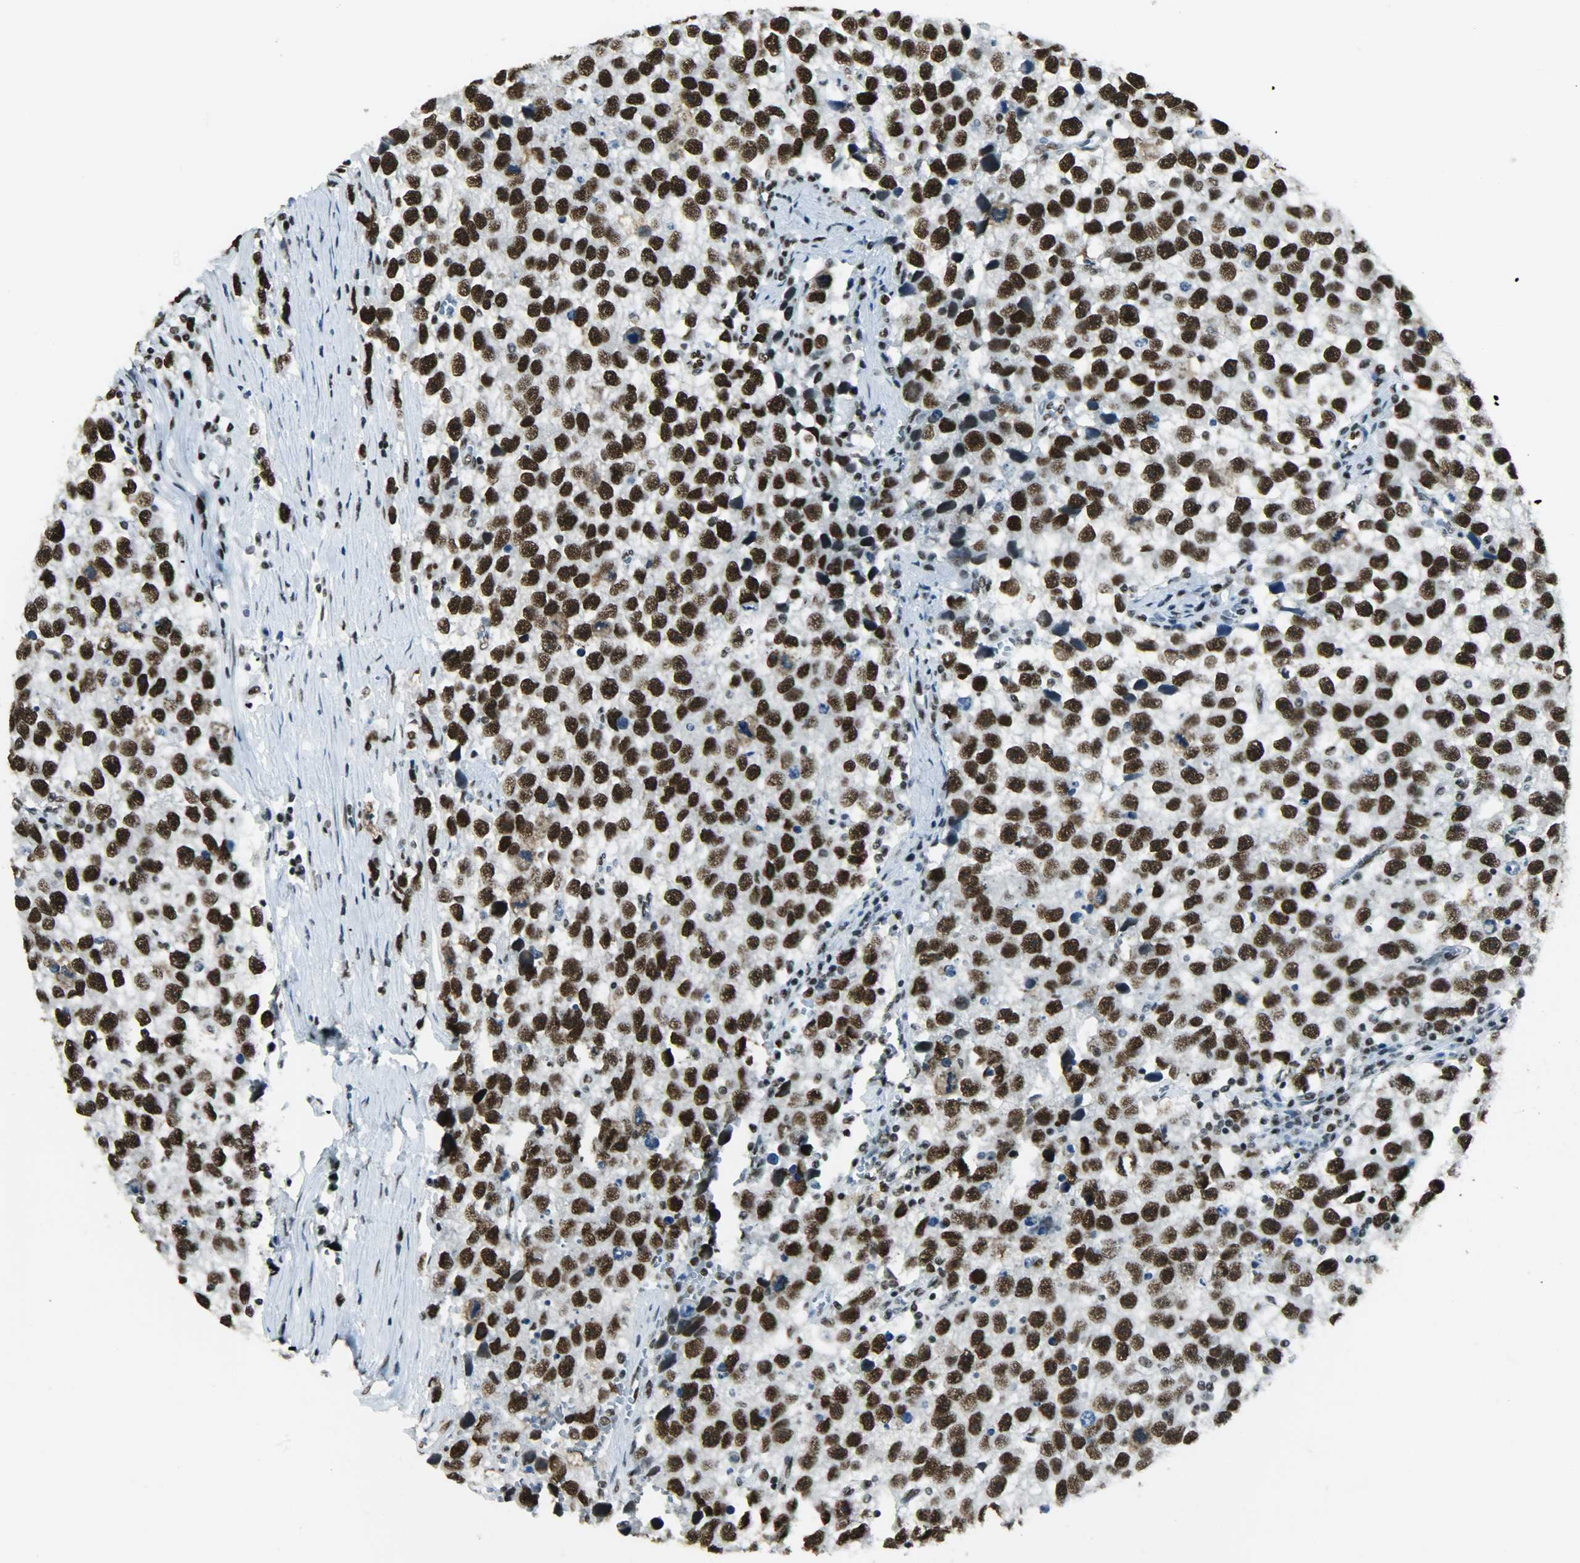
{"staining": {"intensity": "strong", "quantity": ">75%", "location": "nuclear"}, "tissue": "testis cancer", "cell_type": "Tumor cells", "image_type": "cancer", "snomed": [{"axis": "morphology", "description": "Seminoma, NOS"}, {"axis": "topography", "description": "Testis"}], "caption": "Testis cancer stained with a protein marker reveals strong staining in tumor cells.", "gene": "MYEF2", "patient": {"sex": "male", "age": 33}}